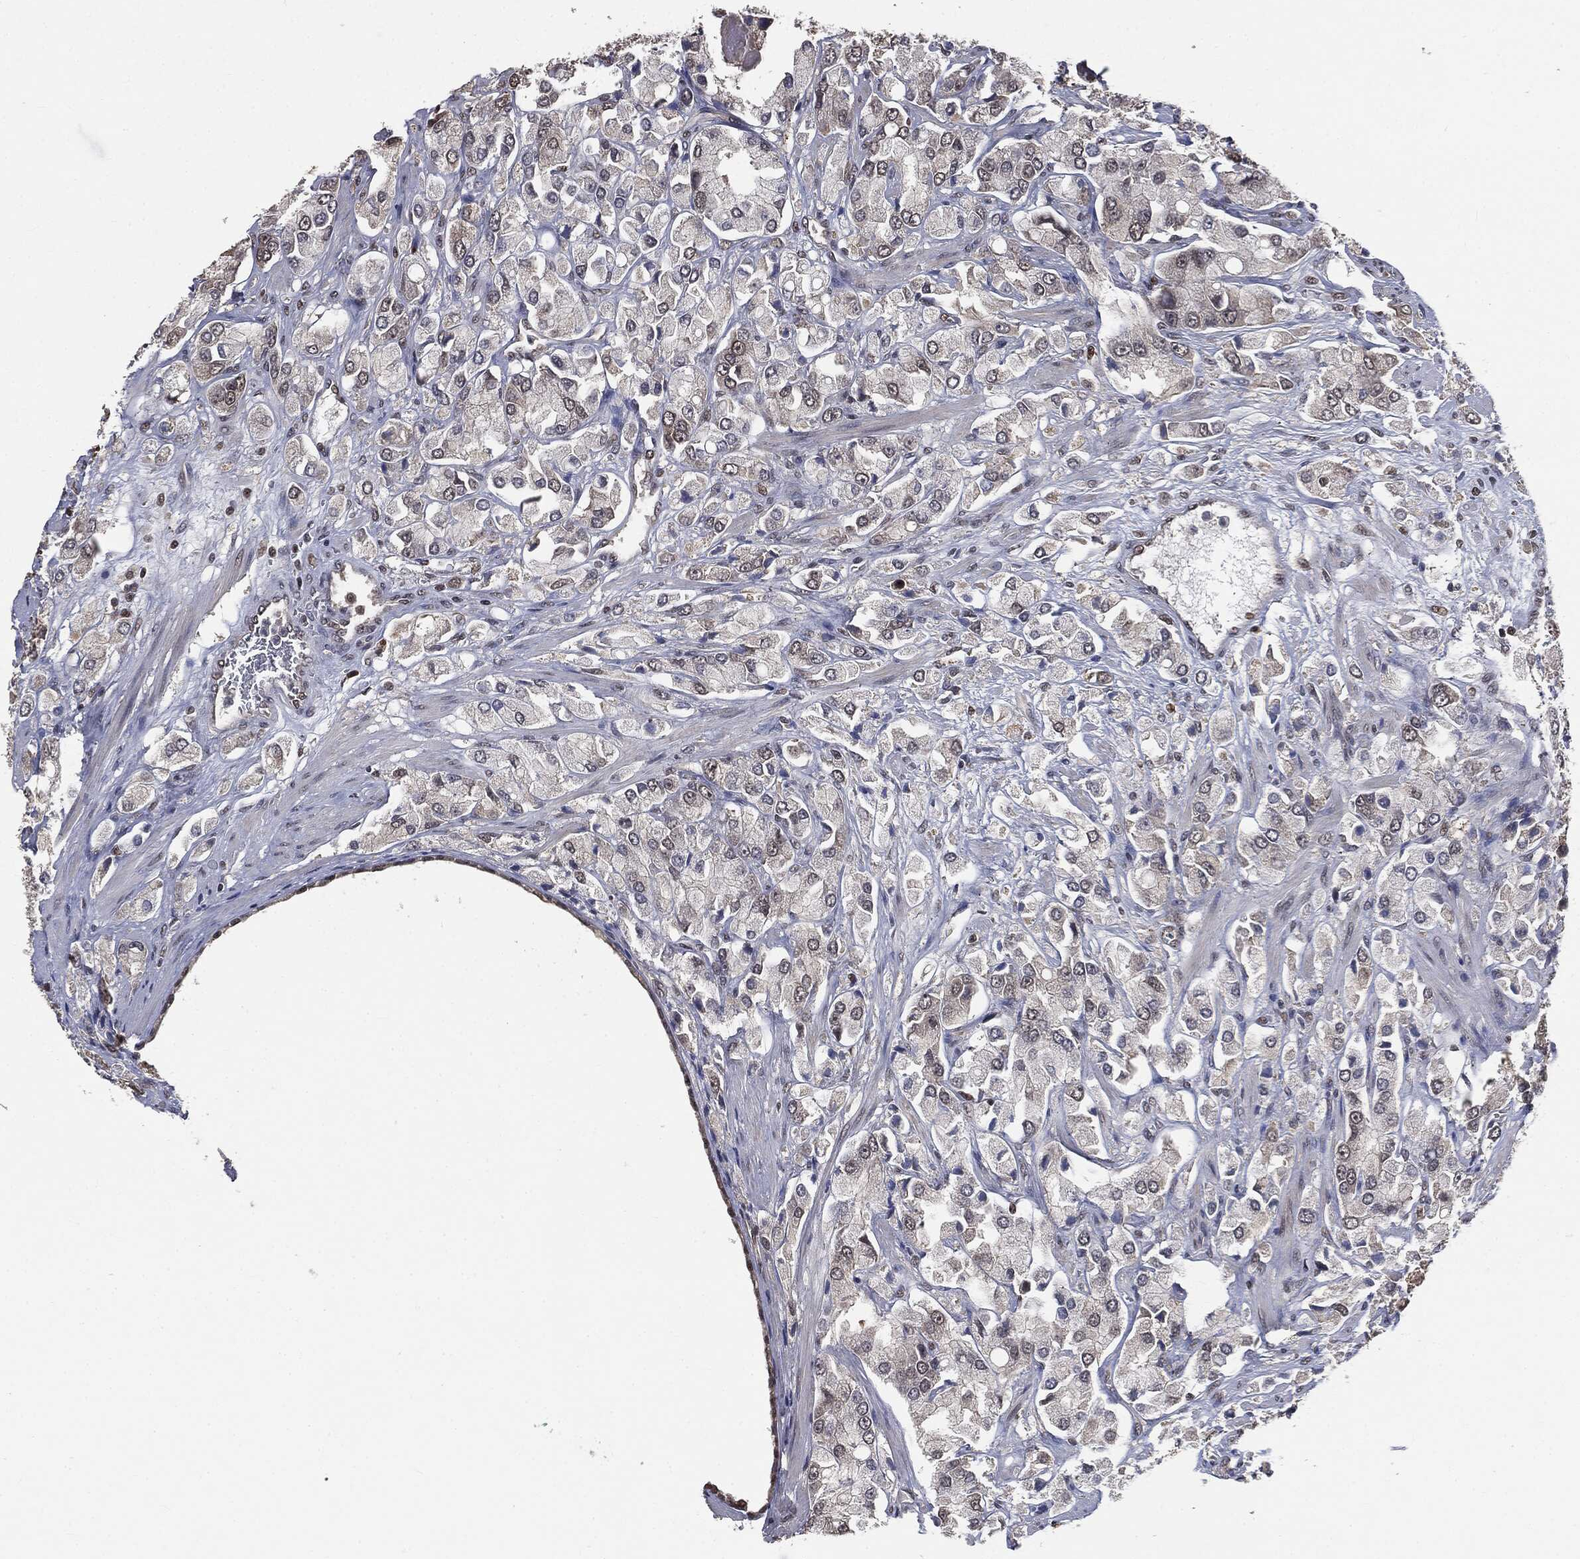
{"staining": {"intensity": "negative", "quantity": "none", "location": "none"}, "tissue": "prostate cancer", "cell_type": "Tumor cells", "image_type": "cancer", "snomed": [{"axis": "morphology", "description": "Adenocarcinoma, NOS"}, {"axis": "topography", "description": "Prostate and seminal vesicle, NOS"}, {"axis": "topography", "description": "Prostate"}], "caption": "High power microscopy micrograph of an IHC photomicrograph of prostate cancer (adenocarcinoma), revealing no significant positivity in tumor cells.", "gene": "SHLD2", "patient": {"sex": "male", "age": 64}}